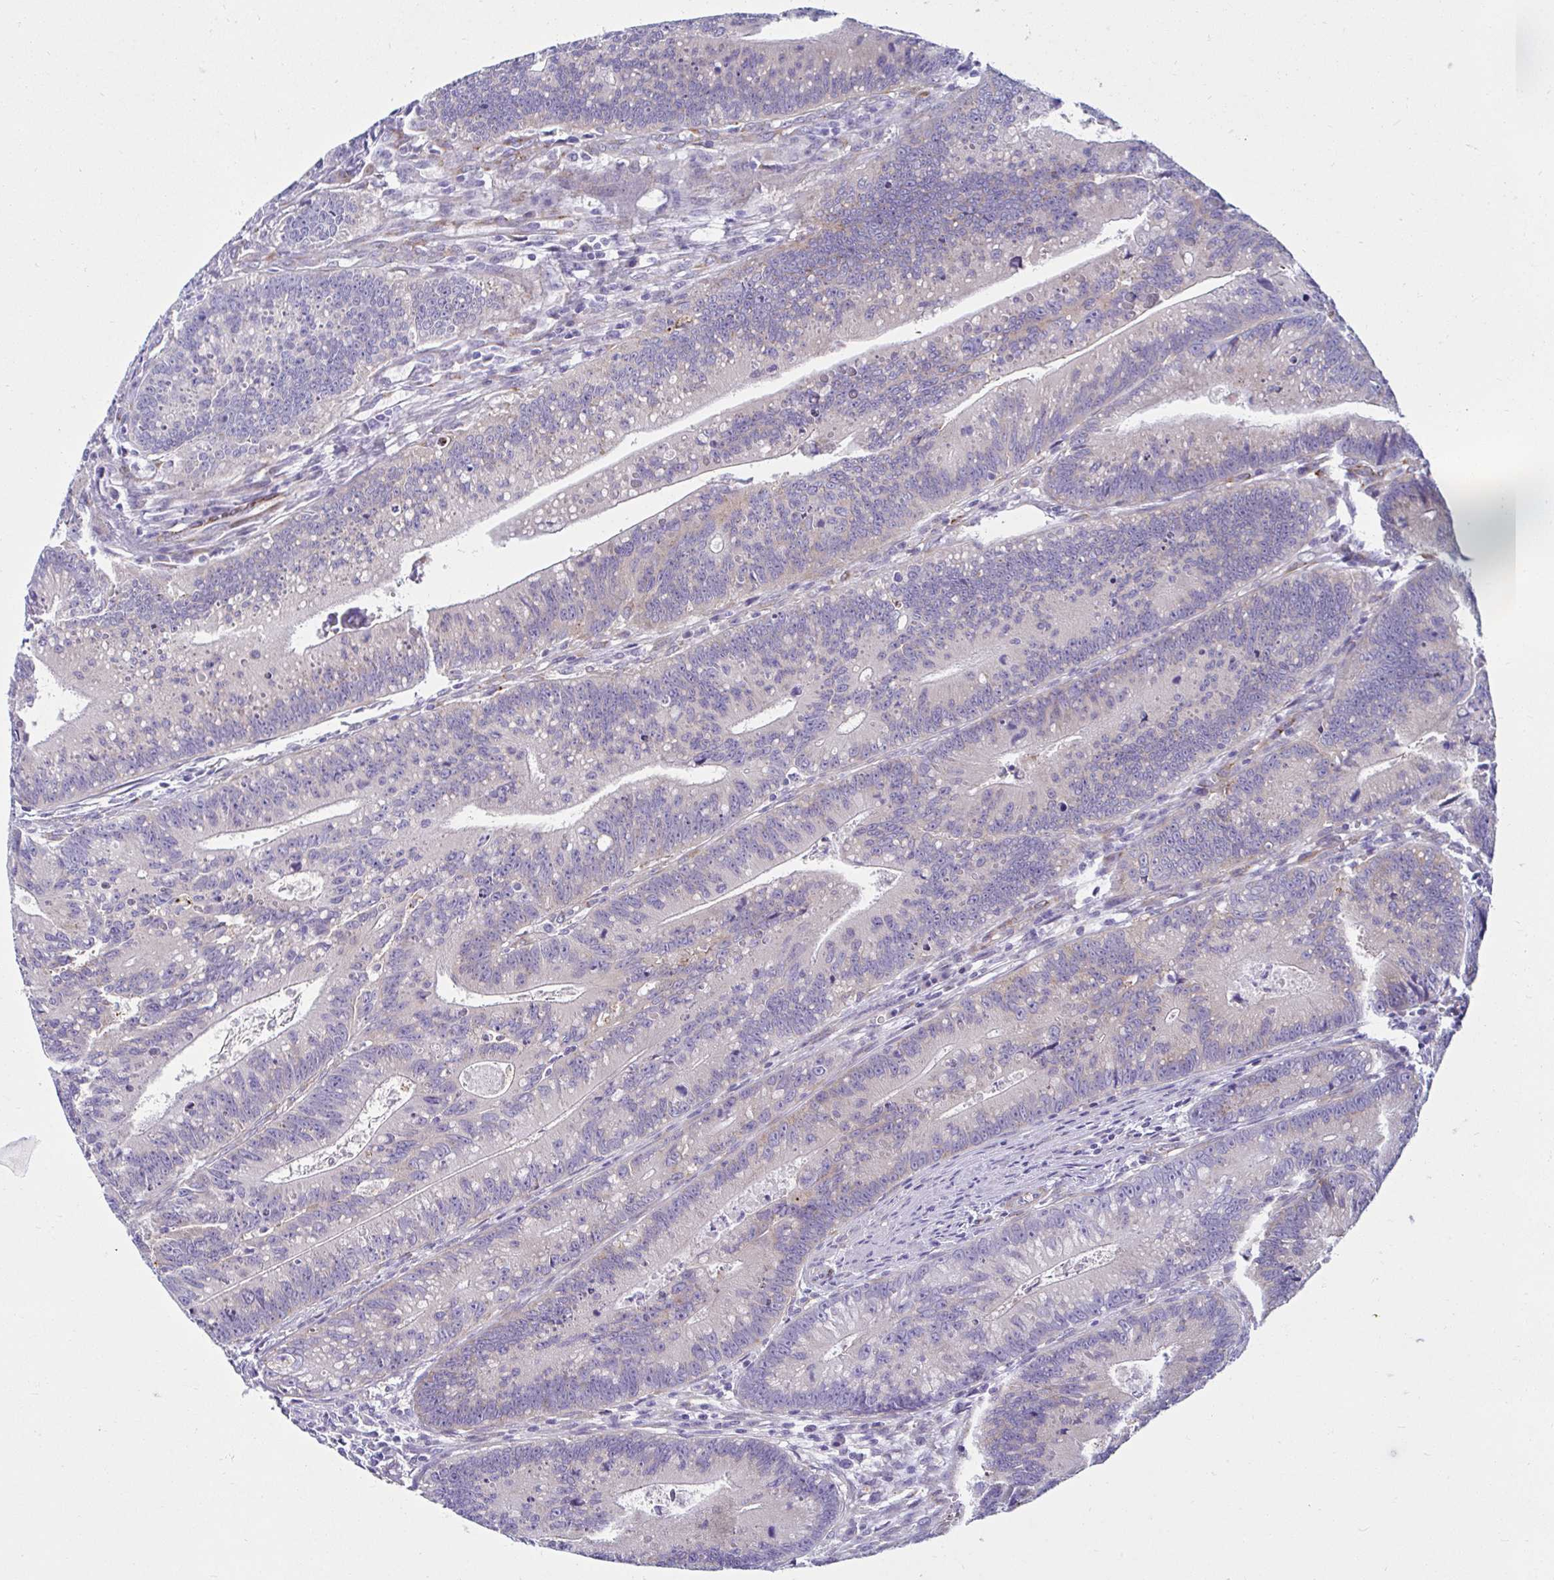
{"staining": {"intensity": "weak", "quantity": "<25%", "location": "cytoplasmic/membranous"}, "tissue": "colorectal cancer", "cell_type": "Tumor cells", "image_type": "cancer", "snomed": [{"axis": "morphology", "description": "Adenocarcinoma, NOS"}, {"axis": "topography", "description": "Rectum"}], "caption": "Tumor cells show no significant expression in colorectal cancer (adenocarcinoma).", "gene": "ANKRD62", "patient": {"sex": "female", "age": 81}}